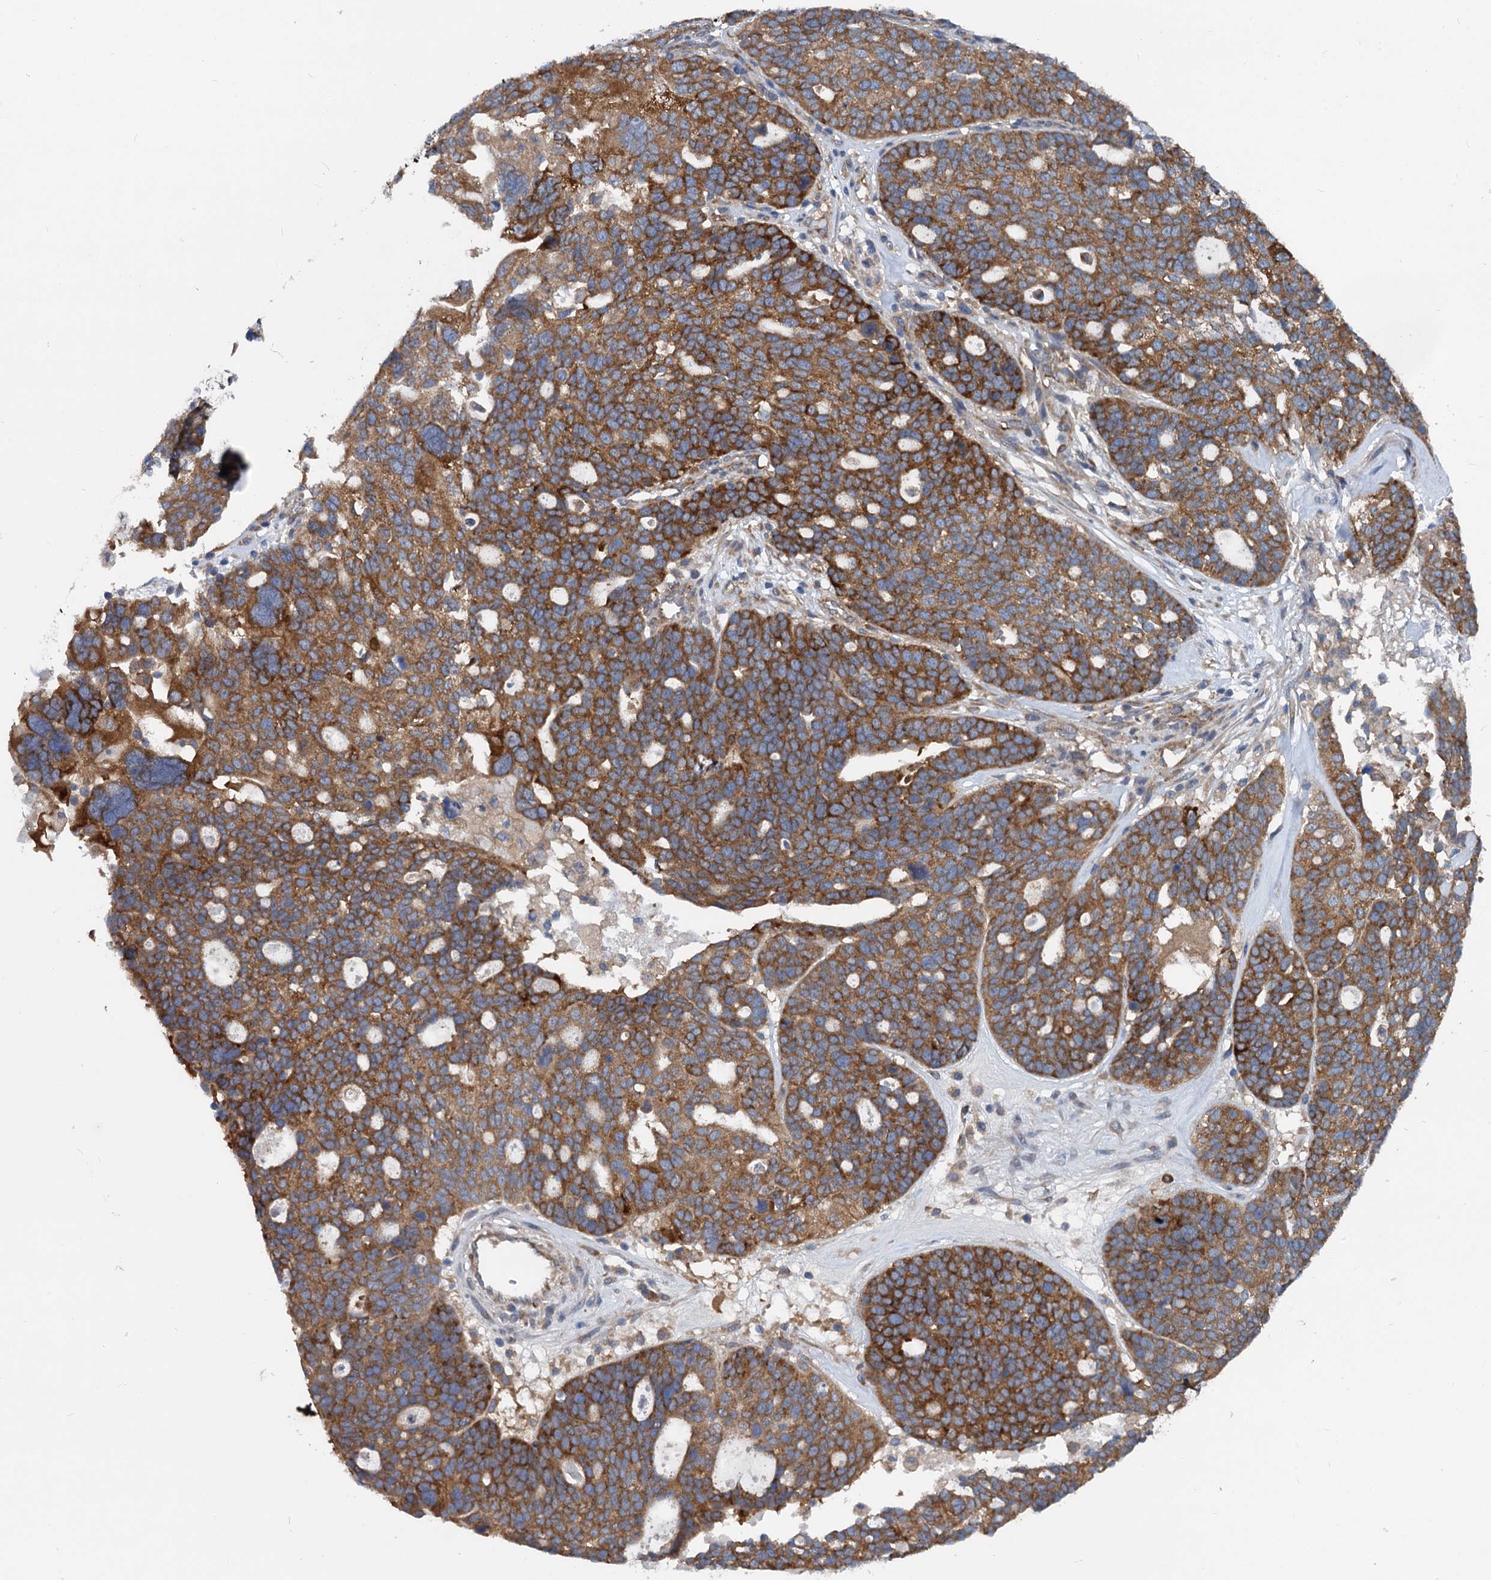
{"staining": {"intensity": "strong", "quantity": ">75%", "location": "cytoplasmic/membranous"}, "tissue": "ovarian cancer", "cell_type": "Tumor cells", "image_type": "cancer", "snomed": [{"axis": "morphology", "description": "Cystadenocarcinoma, serous, NOS"}, {"axis": "topography", "description": "Ovary"}], "caption": "Immunohistochemical staining of serous cystadenocarcinoma (ovarian) shows high levels of strong cytoplasmic/membranous expression in about >75% of tumor cells.", "gene": "EIF2B2", "patient": {"sex": "female", "age": 59}}